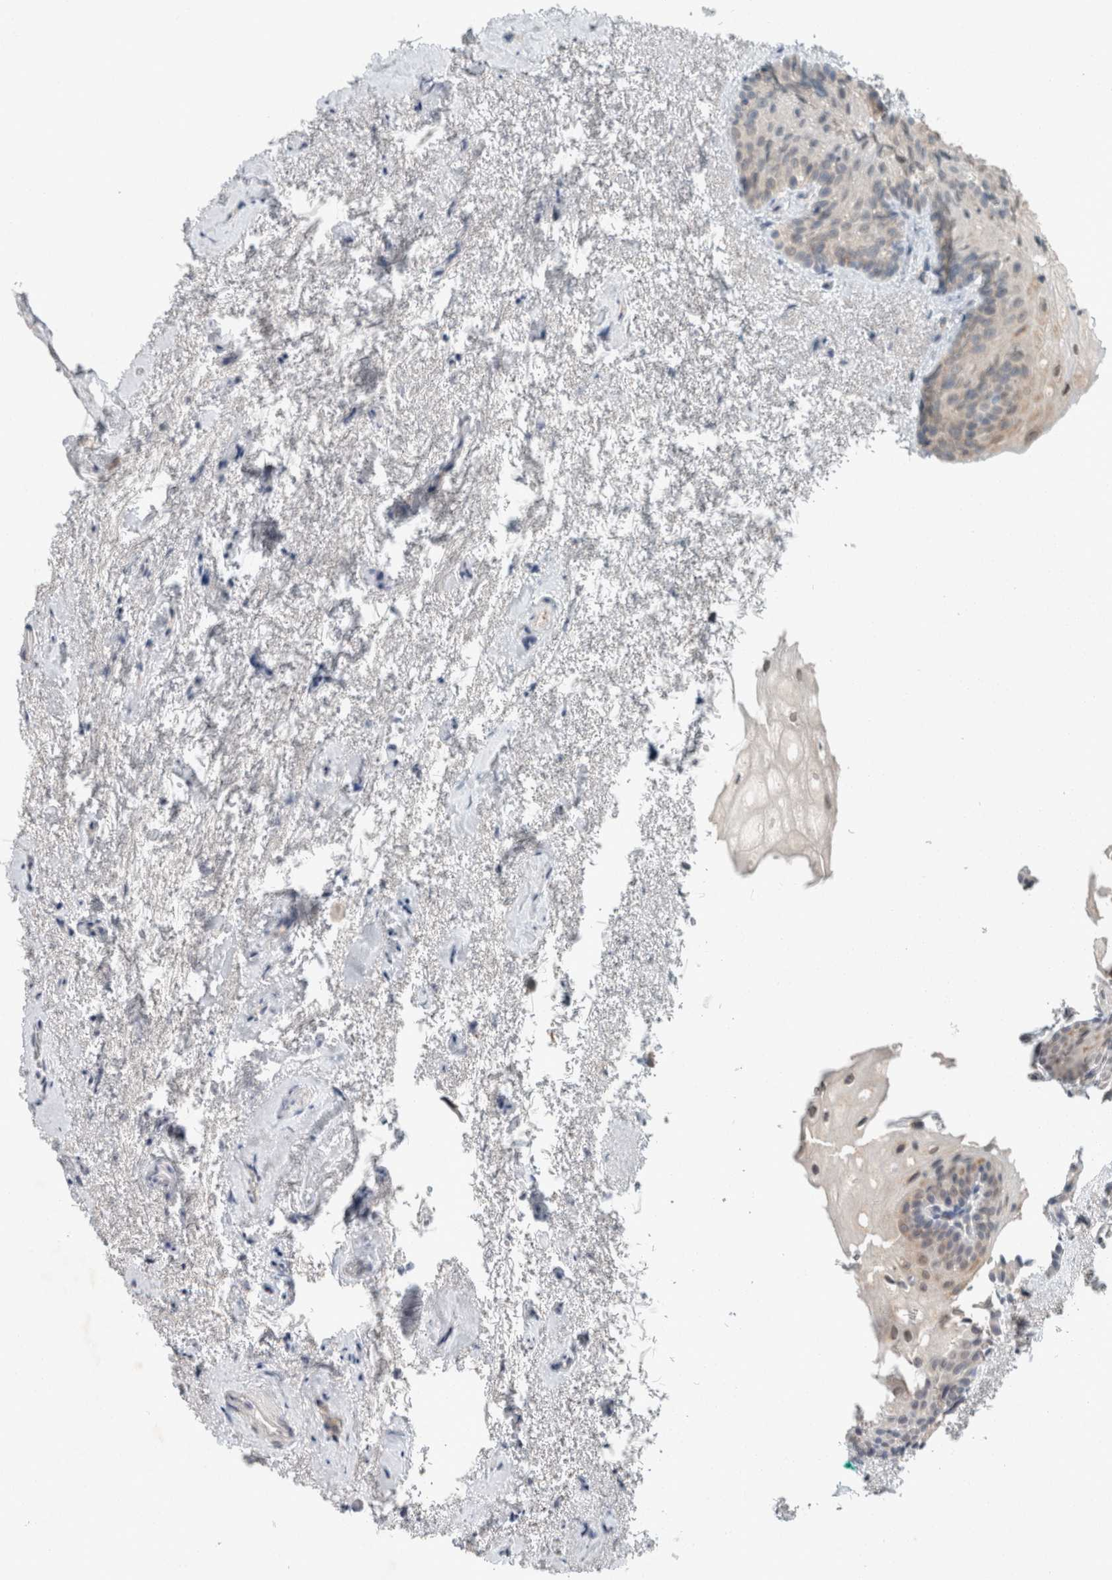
{"staining": {"intensity": "negative", "quantity": "none", "location": "none"}, "tissue": "urinary bladder", "cell_type": "Urothelial cells", "image_type": "normal", "snomed": [{"axis": "morphology", "description": "Normal tissue, NOS"}, {"axis": "topography", "description": "Urinary bladder"}], "caption": "This is a histopathology image of immunohistochemistry (IHC) staining of benign urinary bladder, which shows no expression in urothelial cells.", "gene": "TRIT1", "patient": {"sex": "female", "age": 67}}